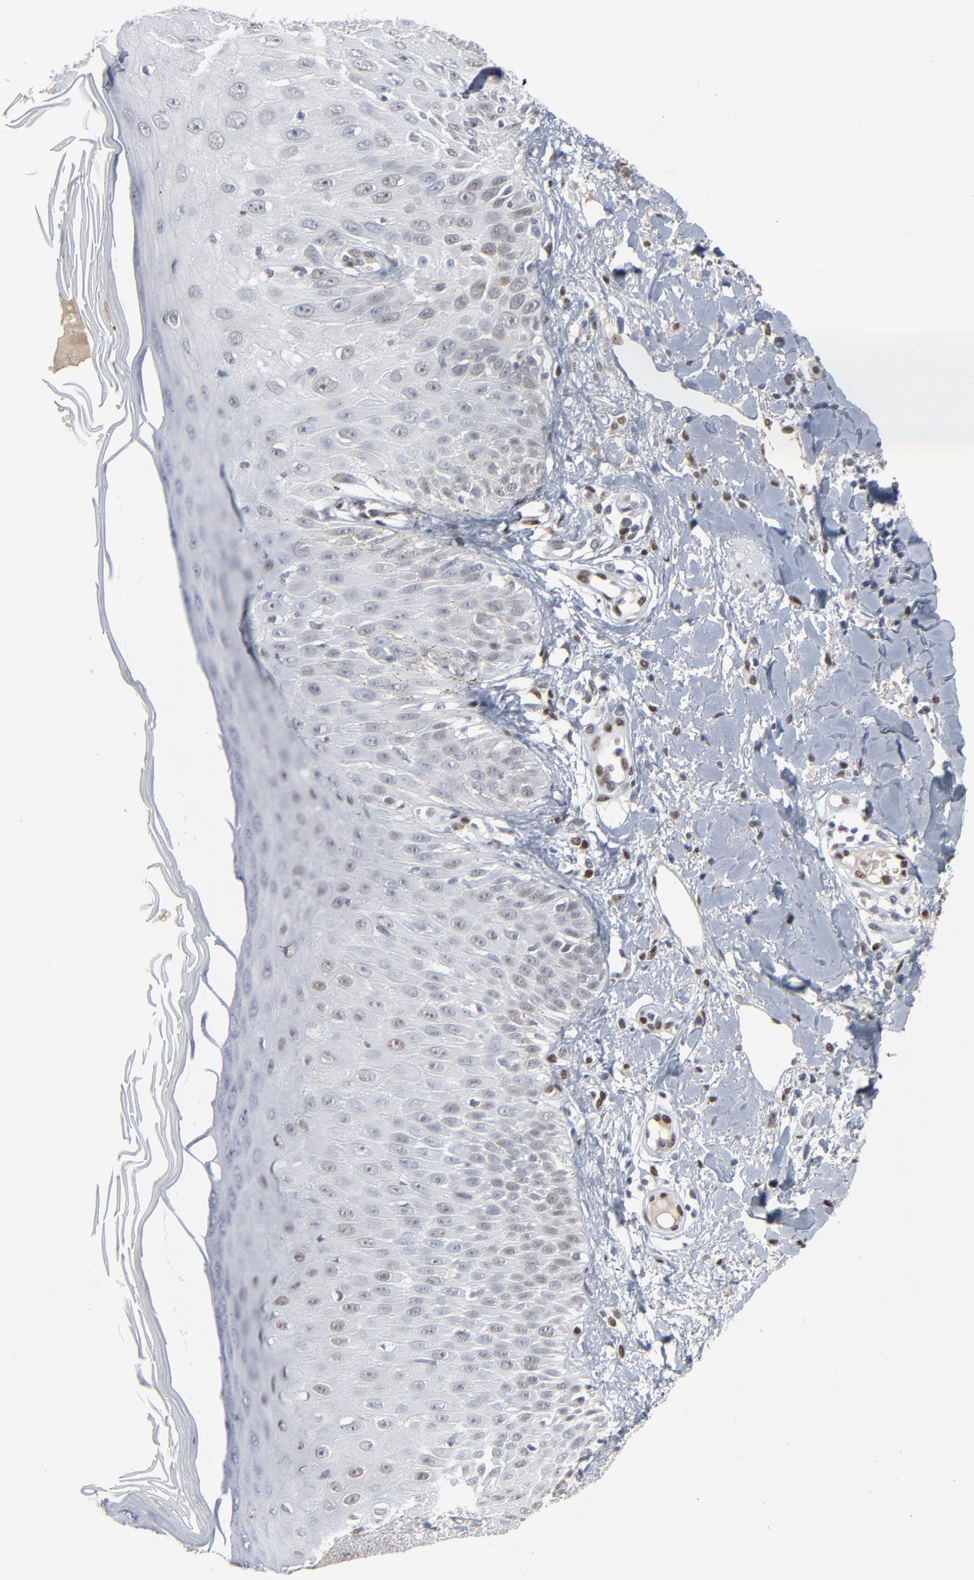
{"staining": {"intensity": "negative", "quantity": "none", "location": "none"}, "tissue": "skin cancer", "cell_type": "Tumor cells", "image_type": "cancer", "snomed": [{"axis": "morphology", "description": "Squamous cell carcinoma, NOS"}, {"axis": "topography", "description": "Skin"}], "caption": "A histopathology image of skin squamous cell carcinoma stained for a protein shows no brown staining in tumor cells.", "gene": "ATF7", "patient": {"sex": "male", "age": 24}}